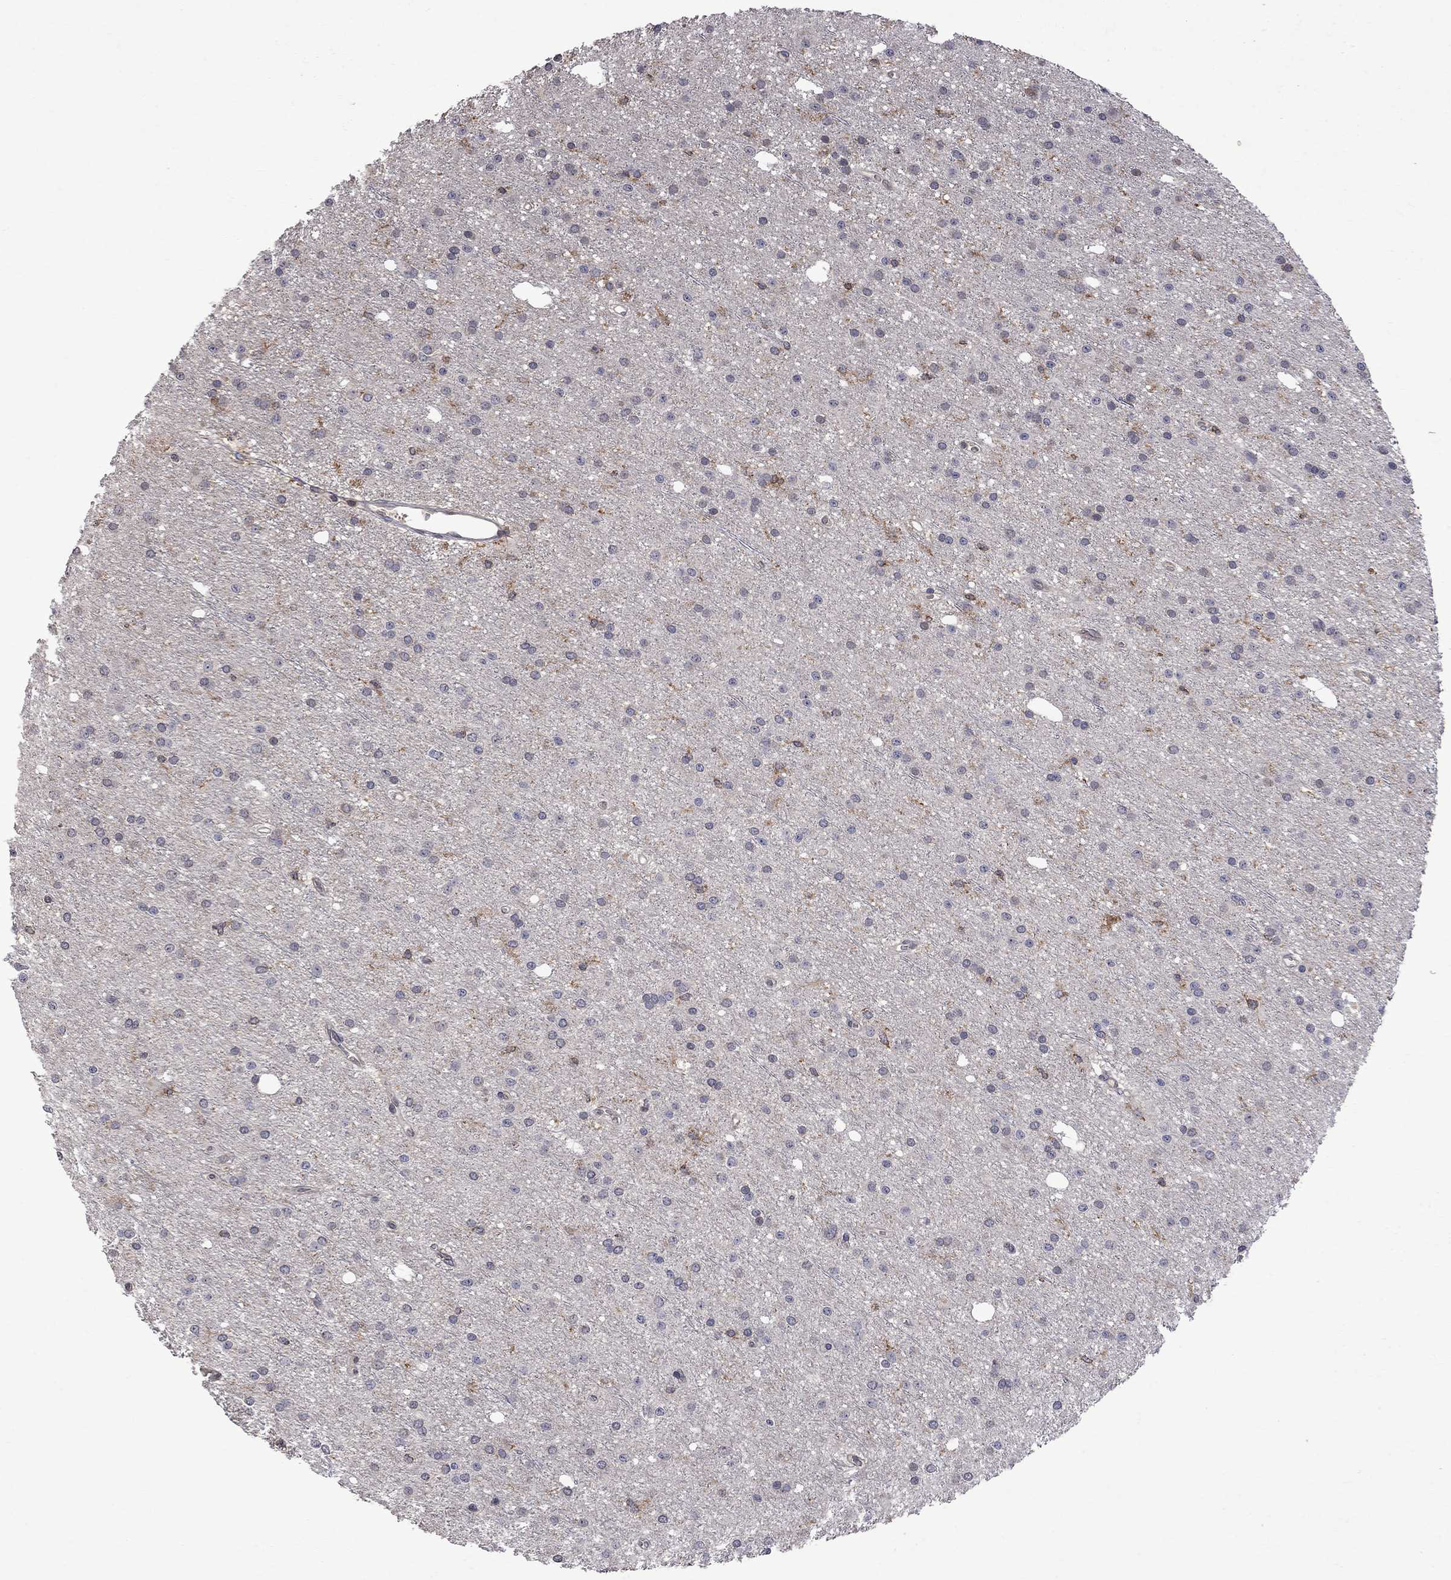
{"staining": {"intensity": "negative", "quantity": "none", "location": "none"}, "tissue": "glioma", "cell_type": "Tumor cells", "image_type": "cancer", "snomed": [{"axis": "morphology", "description": "Glioma, malignant, Low grade"}, {"axis": "topography", "description": "Brain"}], "caption": "The photomicrograph shows no significant positivity in tumor cells of glioma.", "gene": "ABI3", "patient": {"sex": "male", "age": 27}}